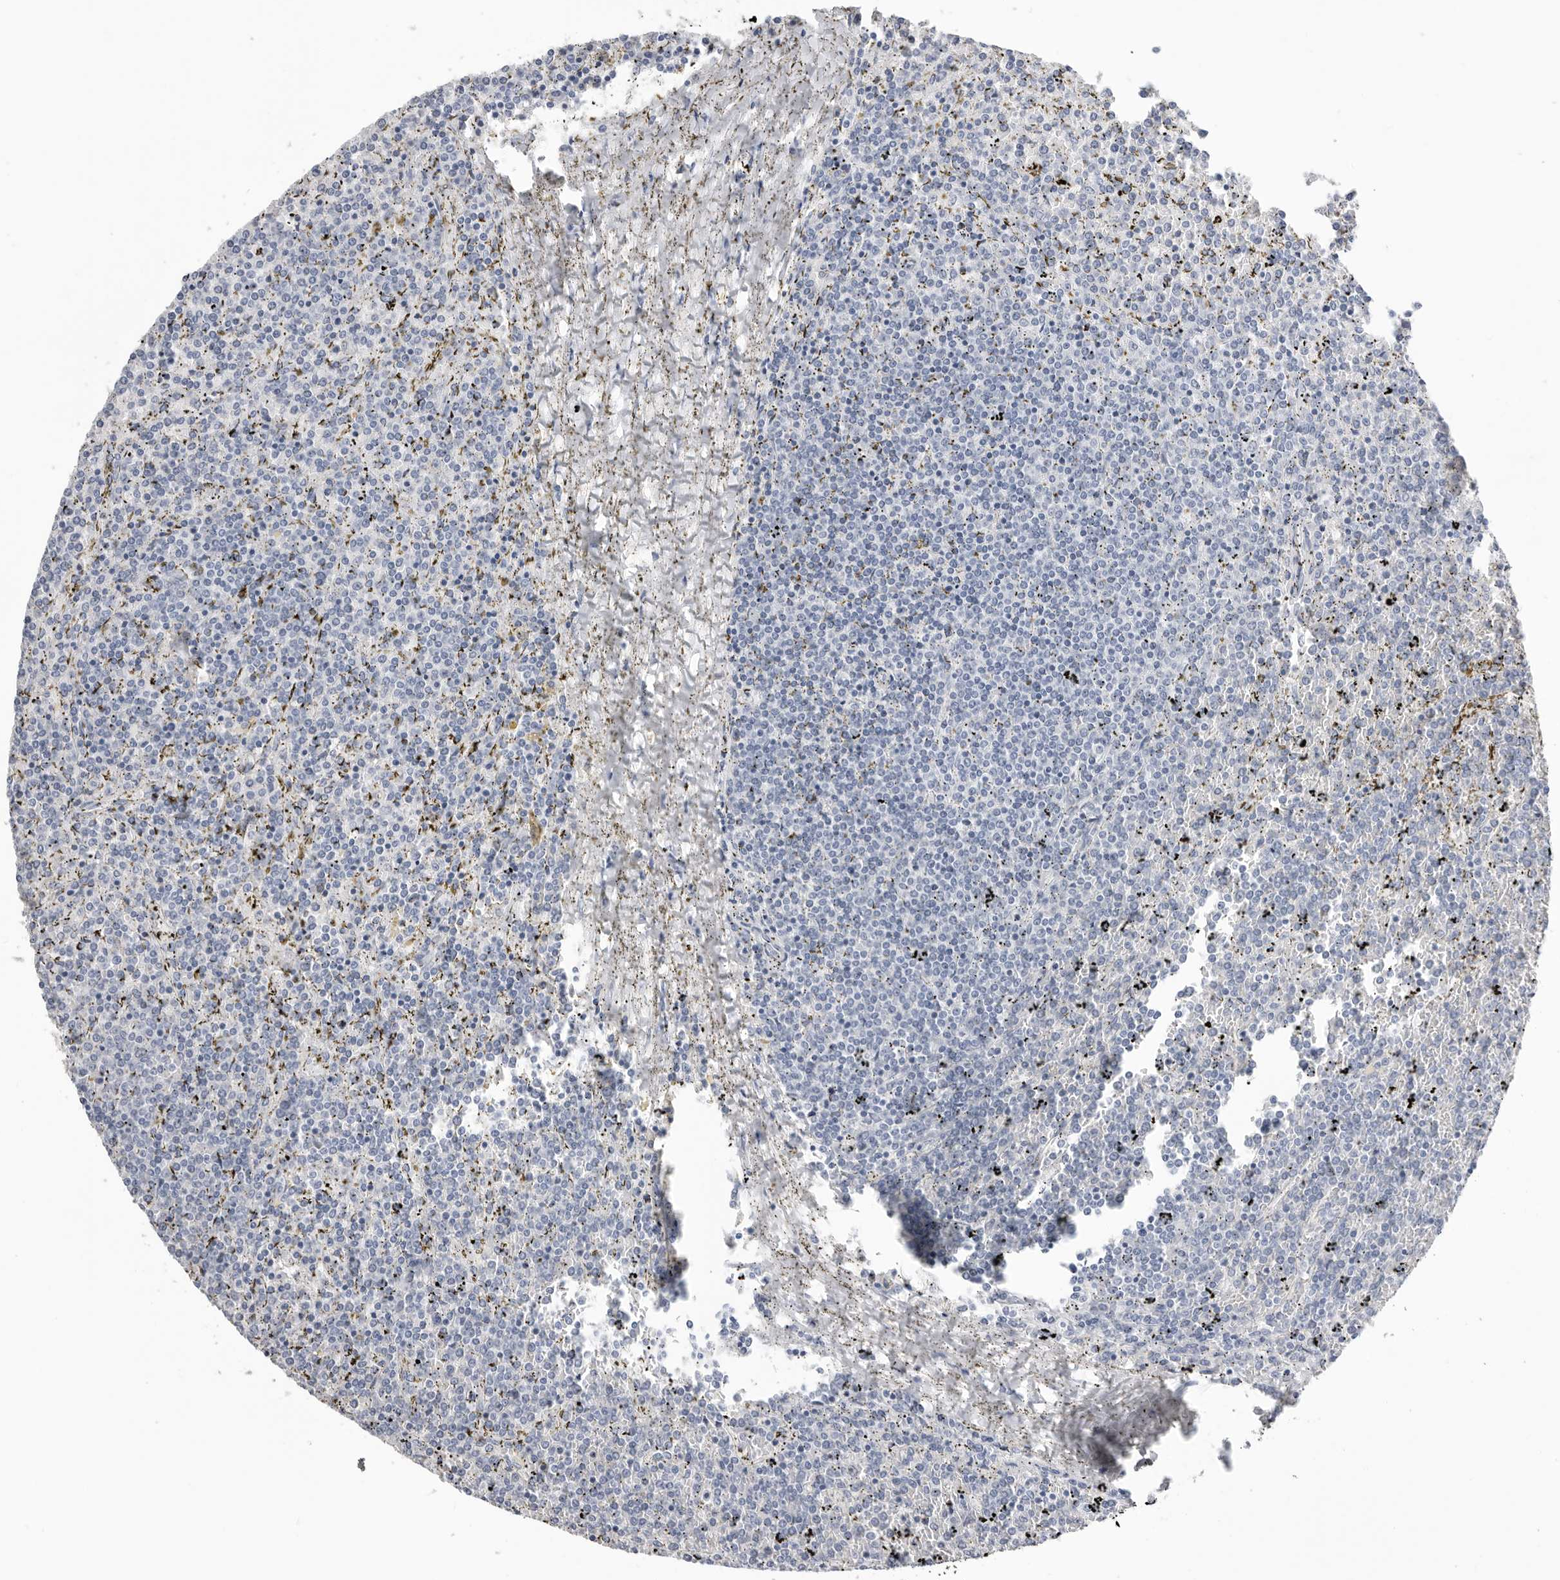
{"staining": {"intensity": "negative", "quantity": "none", "location": "none"}, "tissue": "lymphoma", "cell_type": "Tumor cells", "image_type": "cancer", "snomed": [{"axis": "morphology", "description": "Malignant lymphoma, non-Hodgkin's type, Low grade"}, {"axis": "topography", "description": "Spleen"}], "caption": "The micrograph reveals no staining of tumor cells in low-grade malignant lymphoma, non-Hodgkin's type.", "gene": "APOA2", "patient": {"sex": "female", "age": 19}}